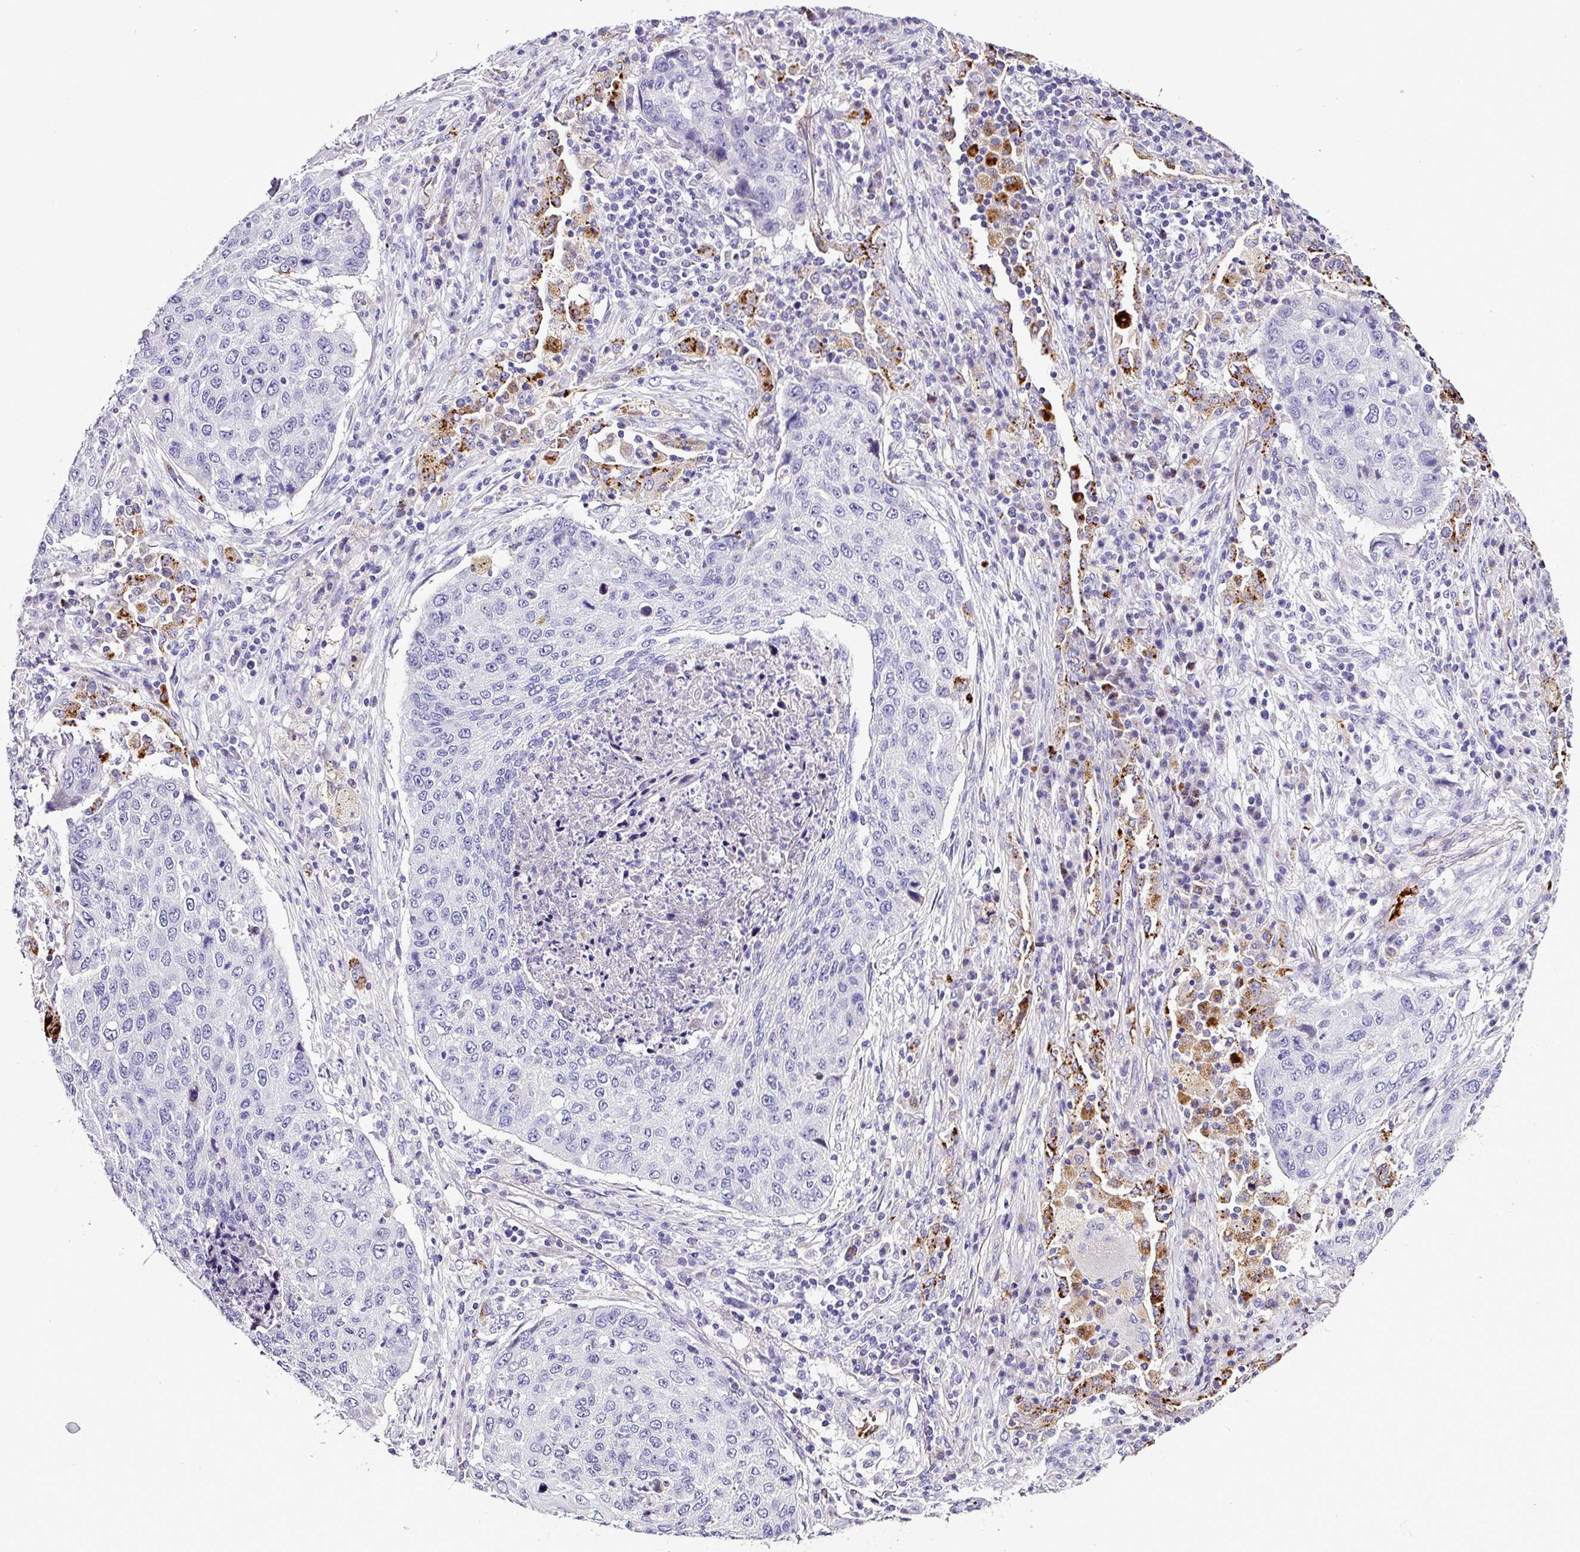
{"staining": {"intensity": "negative", "quantity": "none", "location": "none"}, "tissue": "lung cancer", "cell_type": "Tumor cells", "image_type": "cancer", "snomed": [{"axis": "morphology", "description": "Squamous cell carcinoma, NOS"}, {"axis": "topography", "description": "Lung"}], "caption": "Lung squamous cell carcinoma was stained to show a protein in brown. There is no significant expression in tumor cells.", "gene": "NAPSA", "patient": {"sex": "female", "age": 63}}